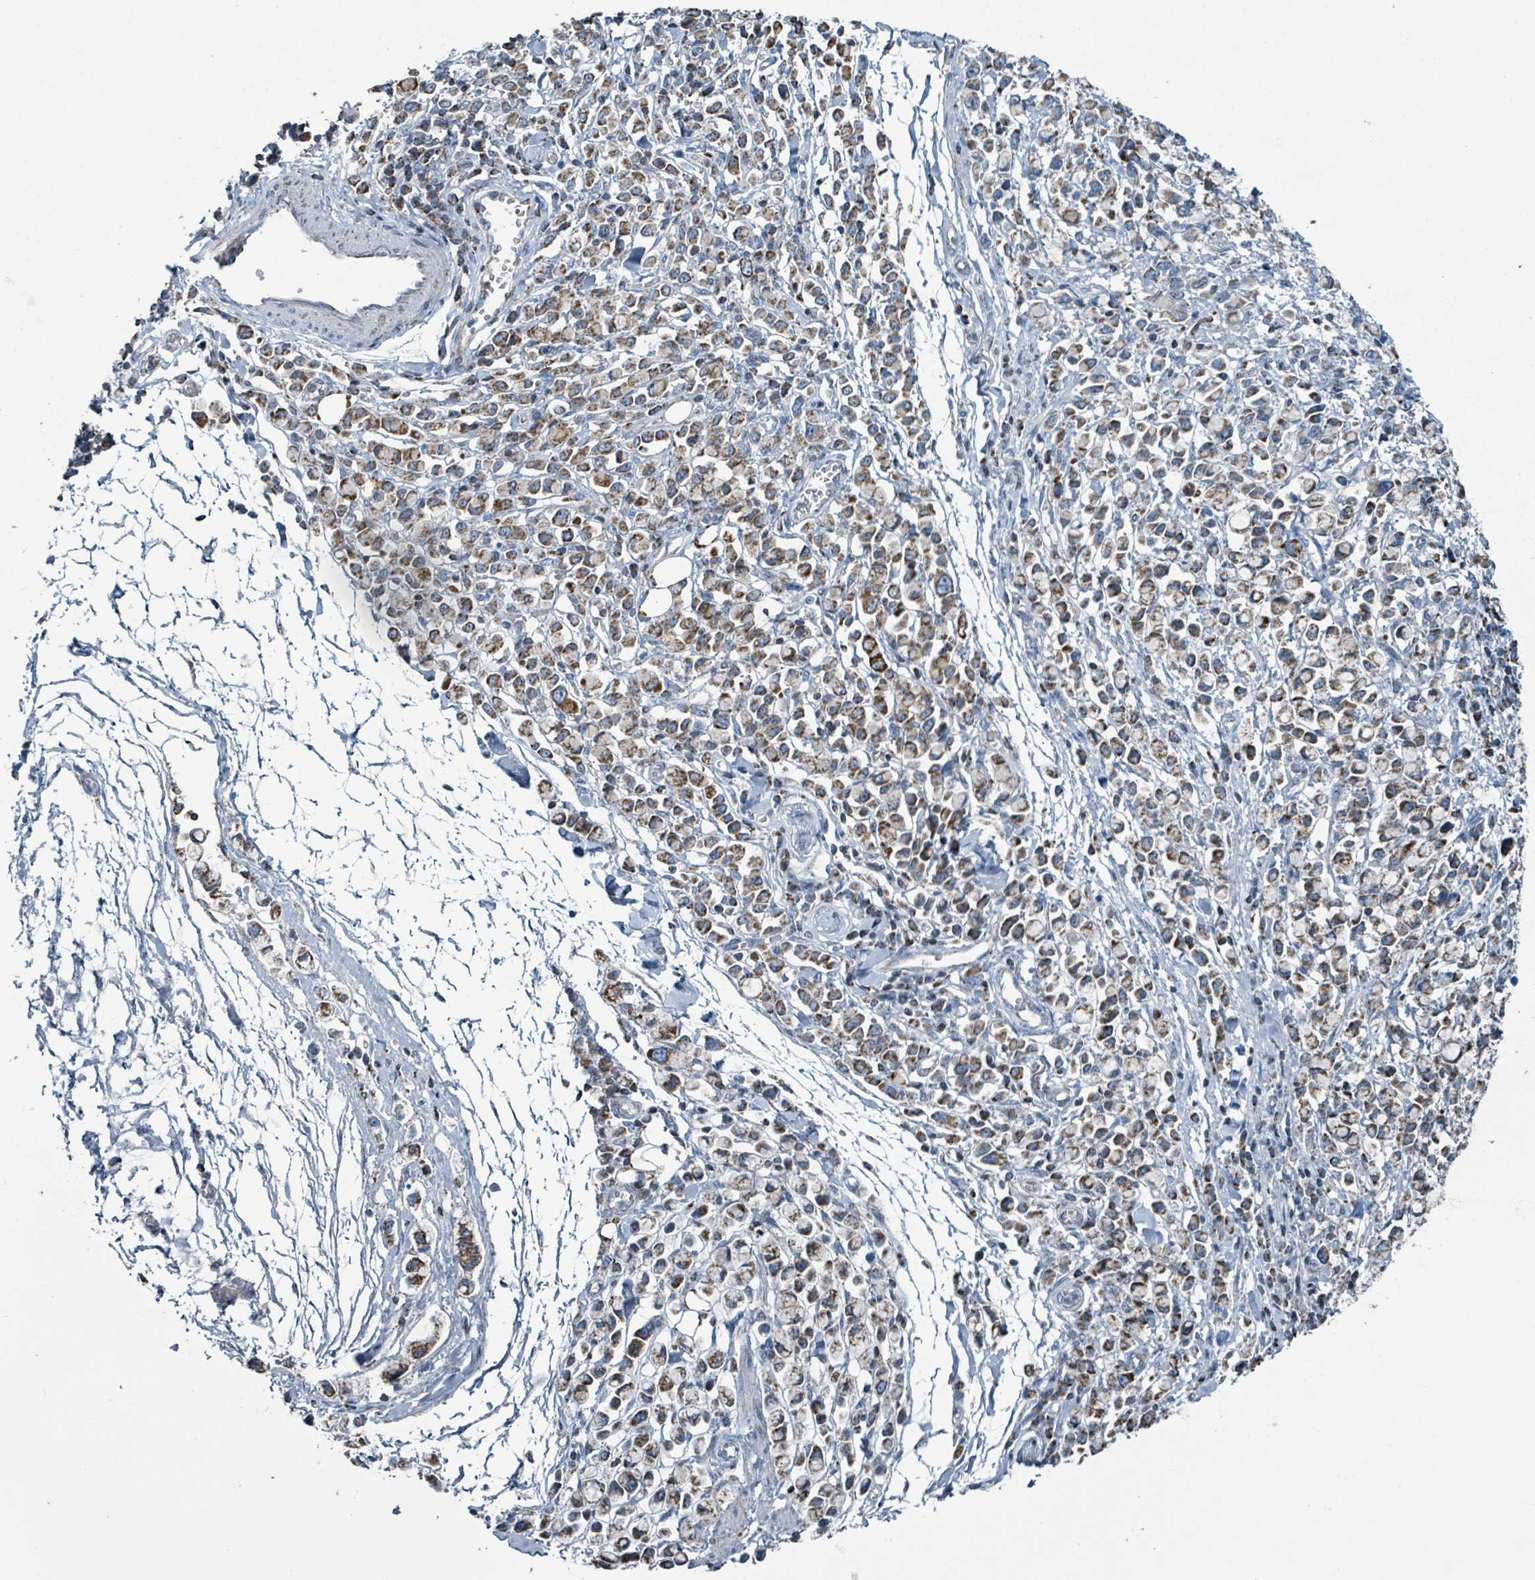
{"staining": {"intensity": "moderate", "quantity": ">75%", "location": "cytoplasmic/membranous"}, "tissue": "stomach cancer", "cell_type": "Tumor cells", "image_type": "cancer", "snomed": [{"axis": "morphology", "description": "Adenocarcinoma, NOS"}, {"axis": "topography", "description": "Stomach"}], "caption": "Adenocarcinoma (stomach) was stained to show a protein in brown. There is medium levels of moderate cytoplasmic/membranous staining in about >75% of tumor cells. Using DAB (brown) and hematoxylin (blue) stains, captured at high magnification using brightfield microscopy.", "gene": "ABHD18", "patient": {"sex": "female", "age": 81}}